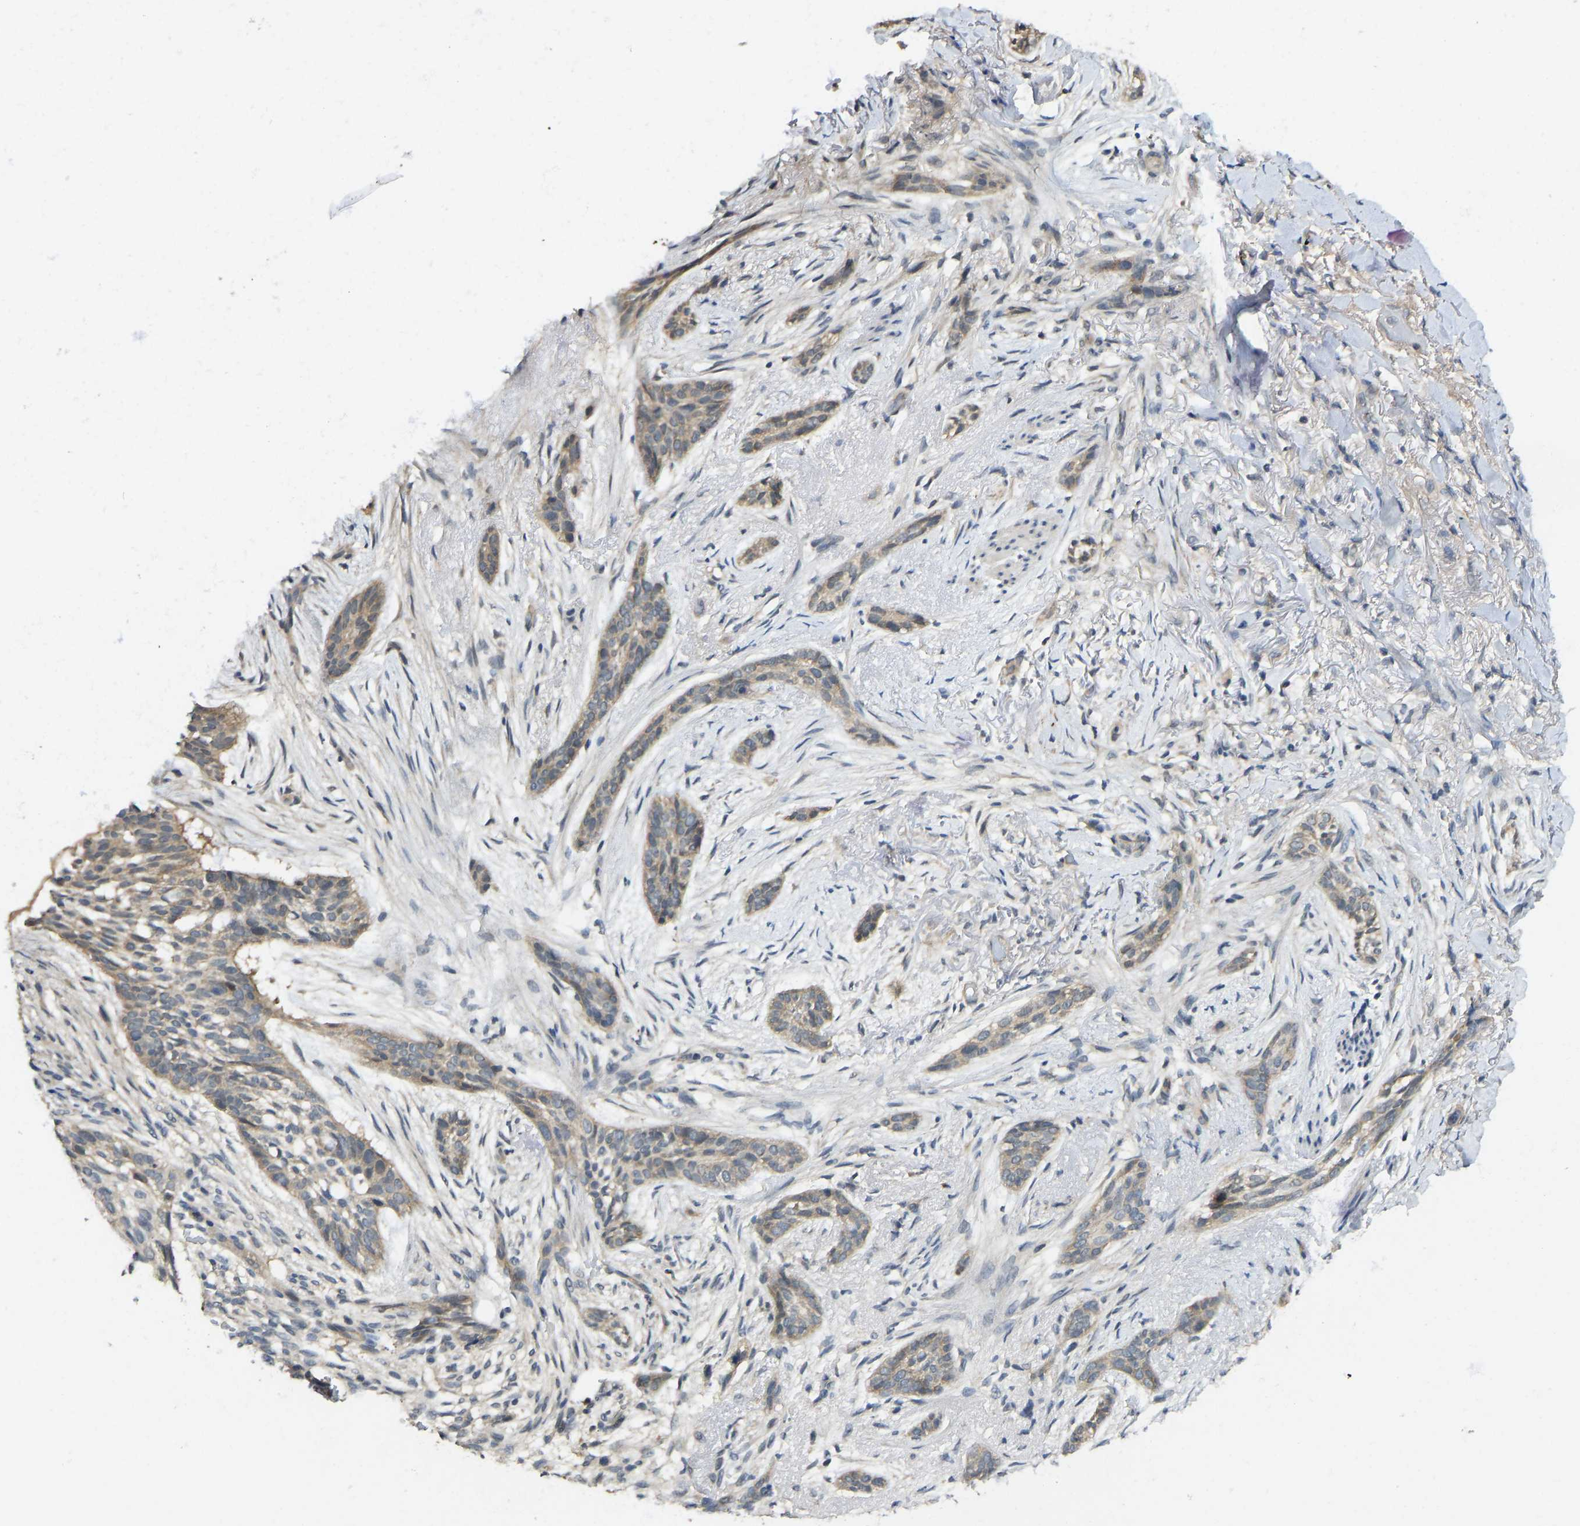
{"staining": {"intensity": "moderate", "quantity": "25%-75%", "location": "cytoplasmic/membranous"}, "tissue": "skin cancer", "cell_type": "Tumor cells", "image_type": "cancer", "snomed": [{"axis": "morphology", "description": "Basal cell carcinoma"}, {"axis": "topography", "description": "Skin"}], "caption": "Tumor cells show medium levels of moderate cytoplasmic/membranous expression in approximately 25%-75% of cells in human skin cancer.", "gene": "NDRG3", "patient": {"sex": "female", "age": 88}}